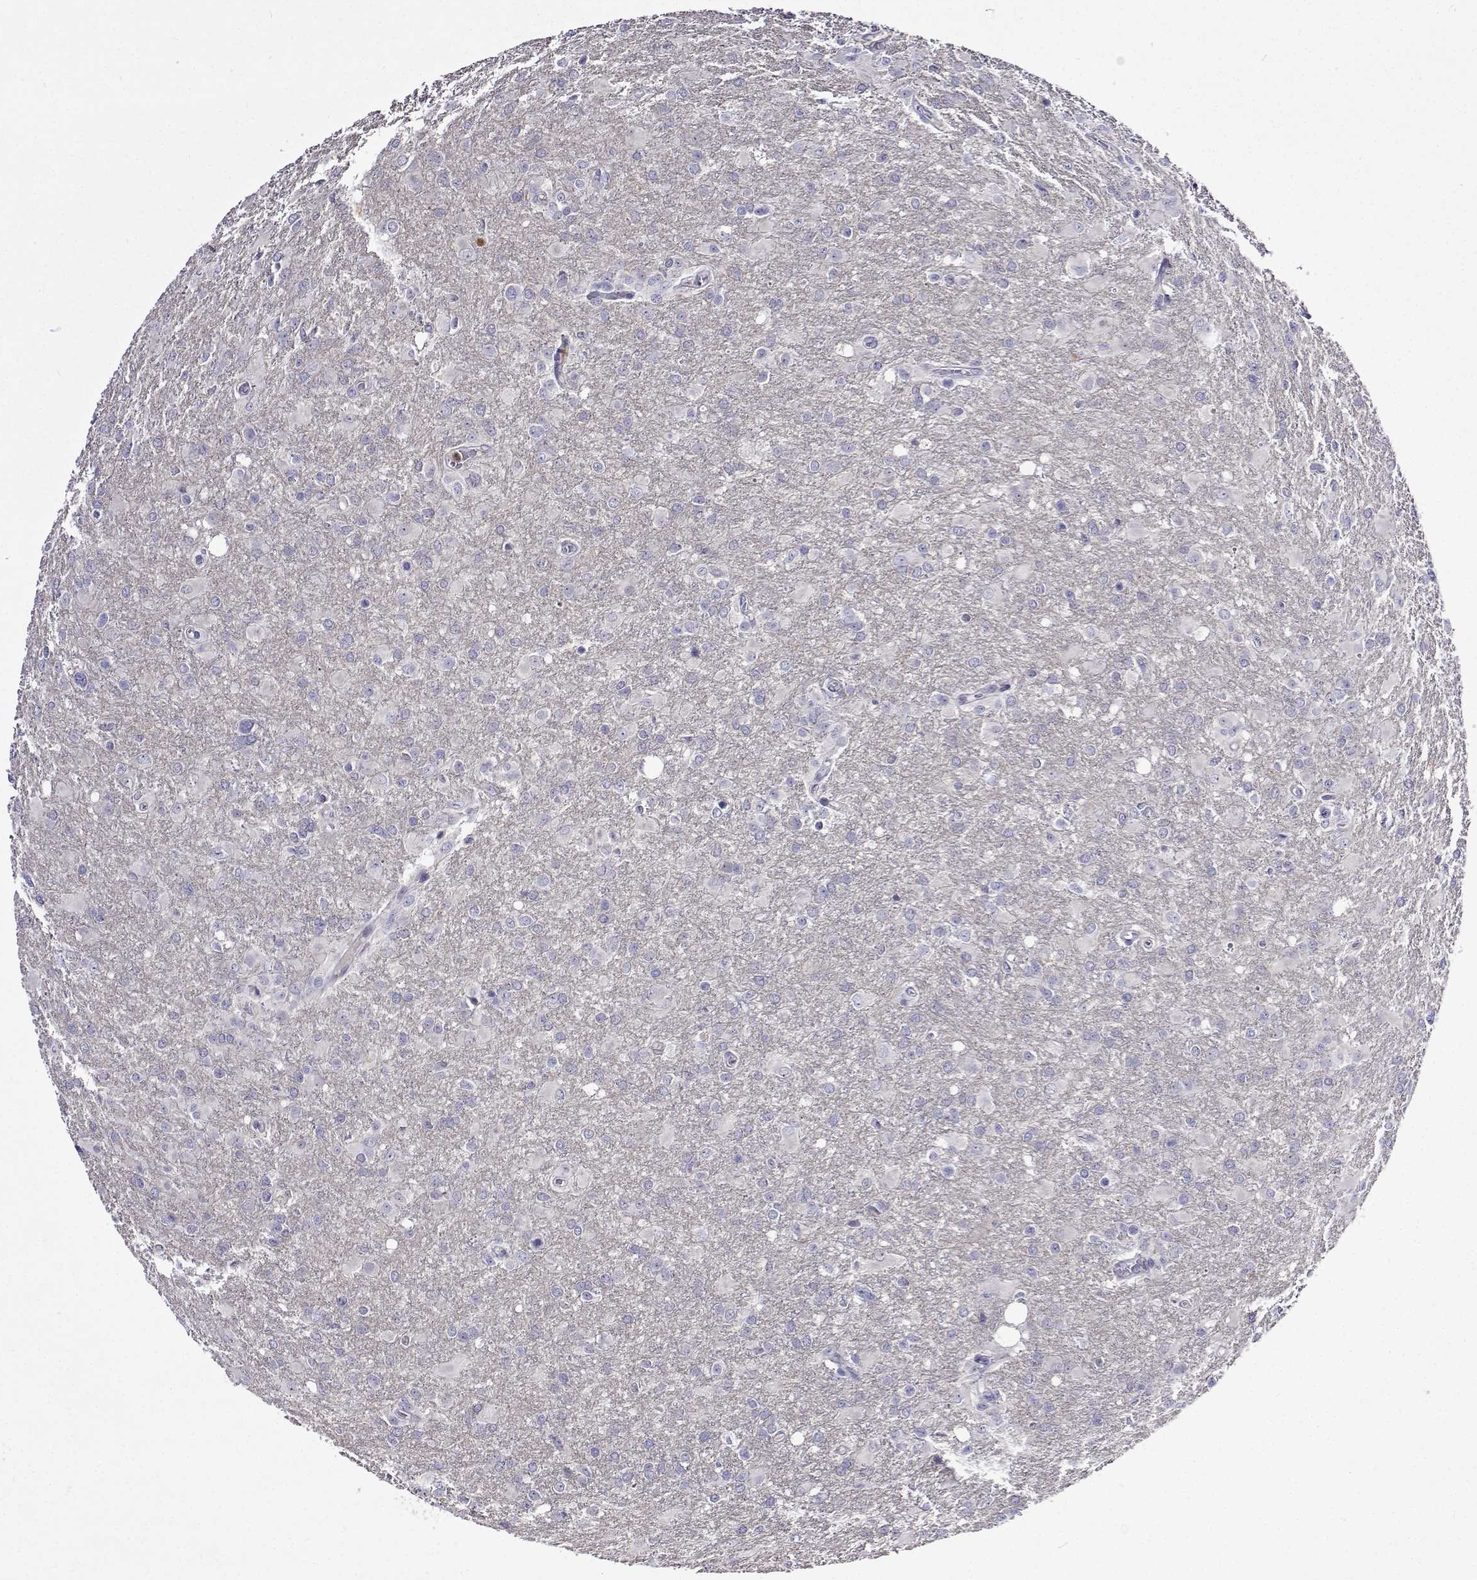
{"staining": {"intensity": "negative", "quantity": "none", "location": "none"}, "tissue": "glioma", "cell_type": "Tumor cells", "image_type": "cancer", "snomed": [{"axis": "morphology", "description": "Glioma, malignant, High grade"}, {"axis": "topography", "description": "Brain"}], "caption": "Glioma was stained to show a protein in brown. There is no significant positivity in tumor cells.", "gene": "SULT2A1", "patient": {"sex": "male", "age": 68}}